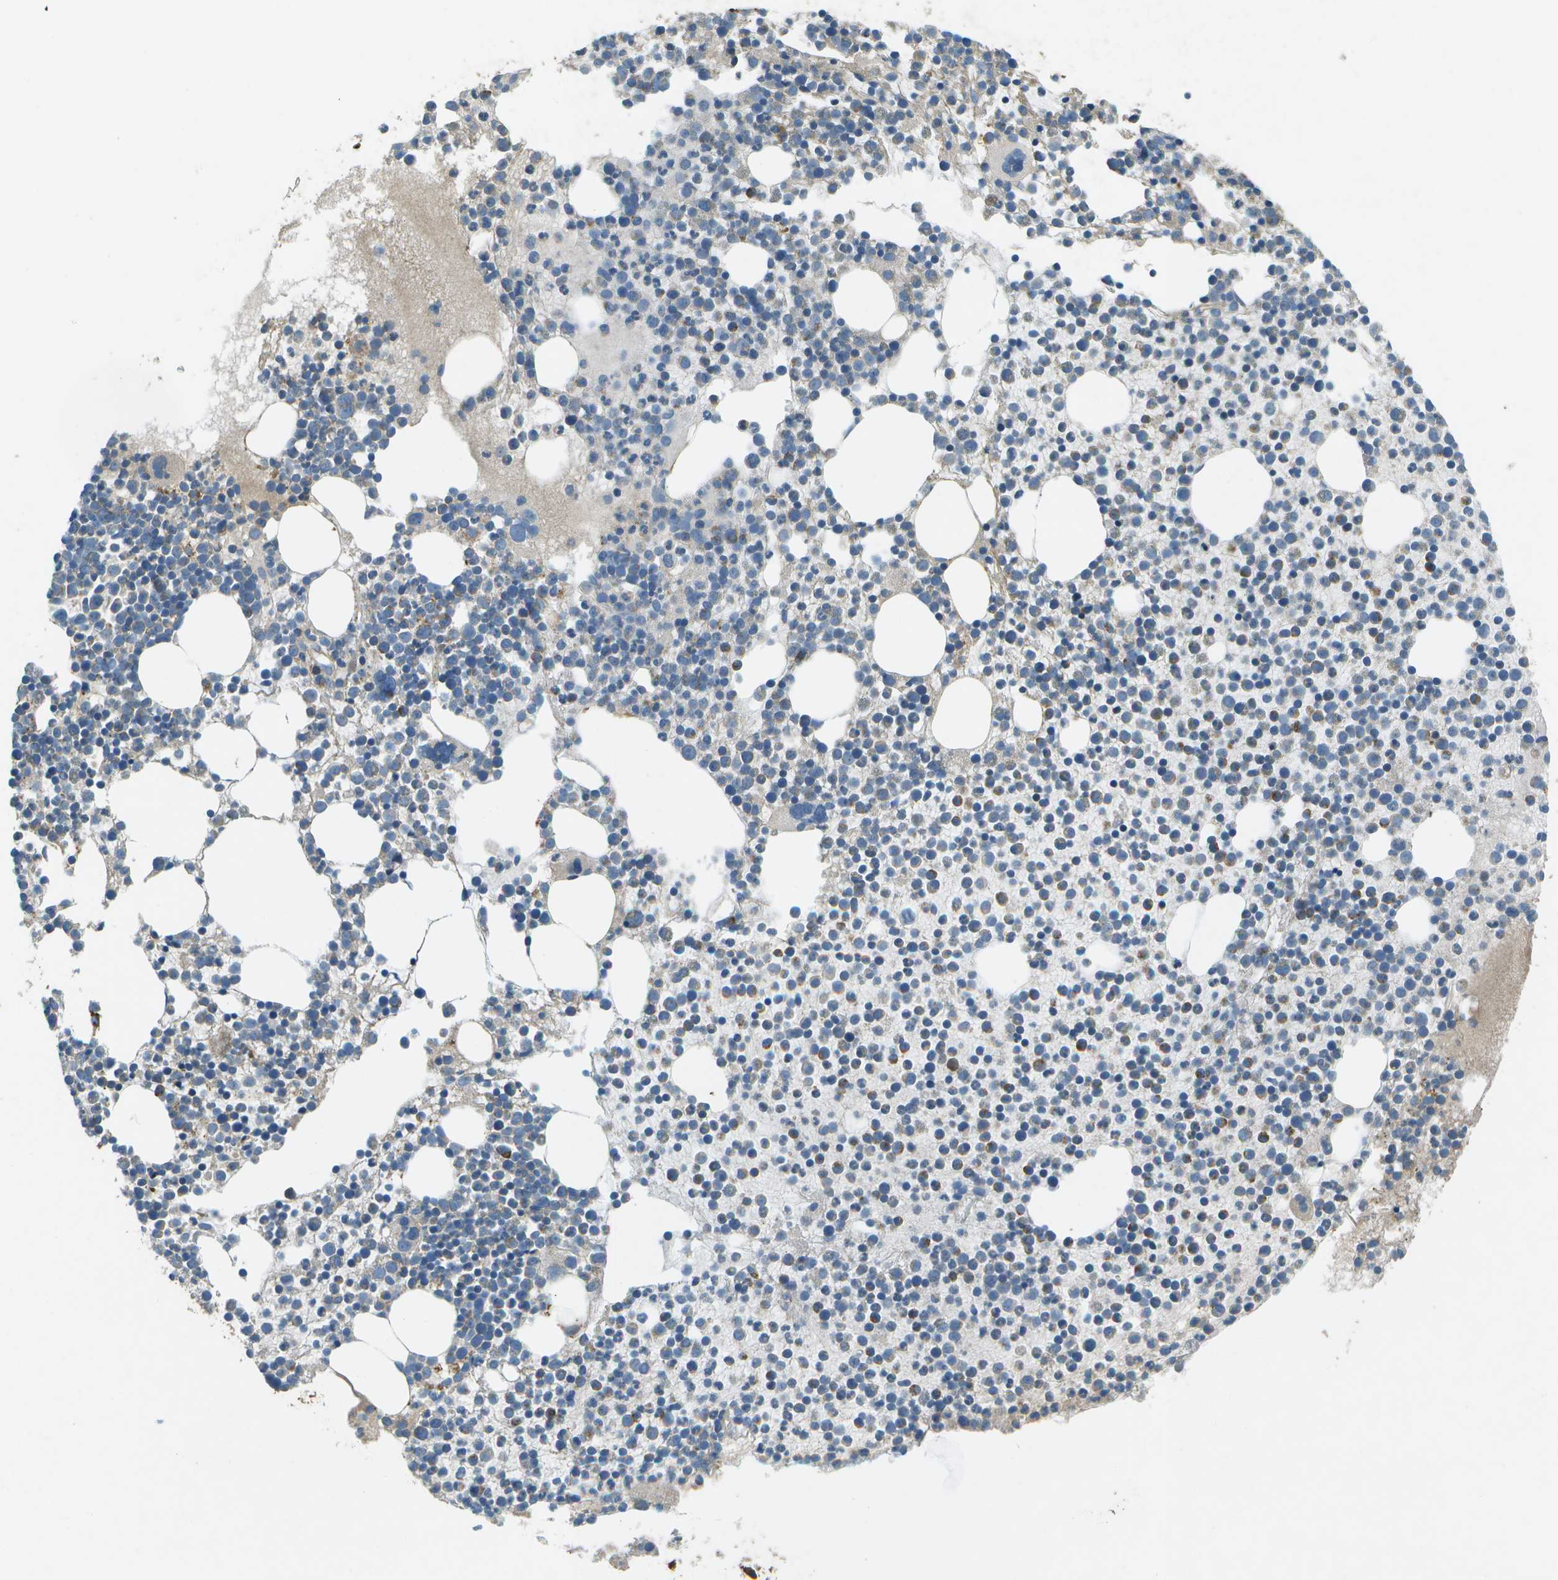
{"staining": {"intensity": "moderate", "quantity": "<25%", "location": "cytoplasmic/membranous"}, "tissue": "bone marrow", "cell_type": "Hematopoietic cells", "image_type": "normal", "snomed": [{"axis": "morphology", "description": "Normal tissue, NOS"}, {"axis": "morphology", "description": "Inflammation, NOS"}, {"axis": "topography", "description": "Bone marrow"}], "caption": "Unremarkable bone marrow demonstrates moderate cytoplasmic/membranous staining in approximately <25% of hematopoietic cells, visualized by immunohistochemistry.", "gene": "PXYLP1", "patient": {"sex": "male", "age": 58}}